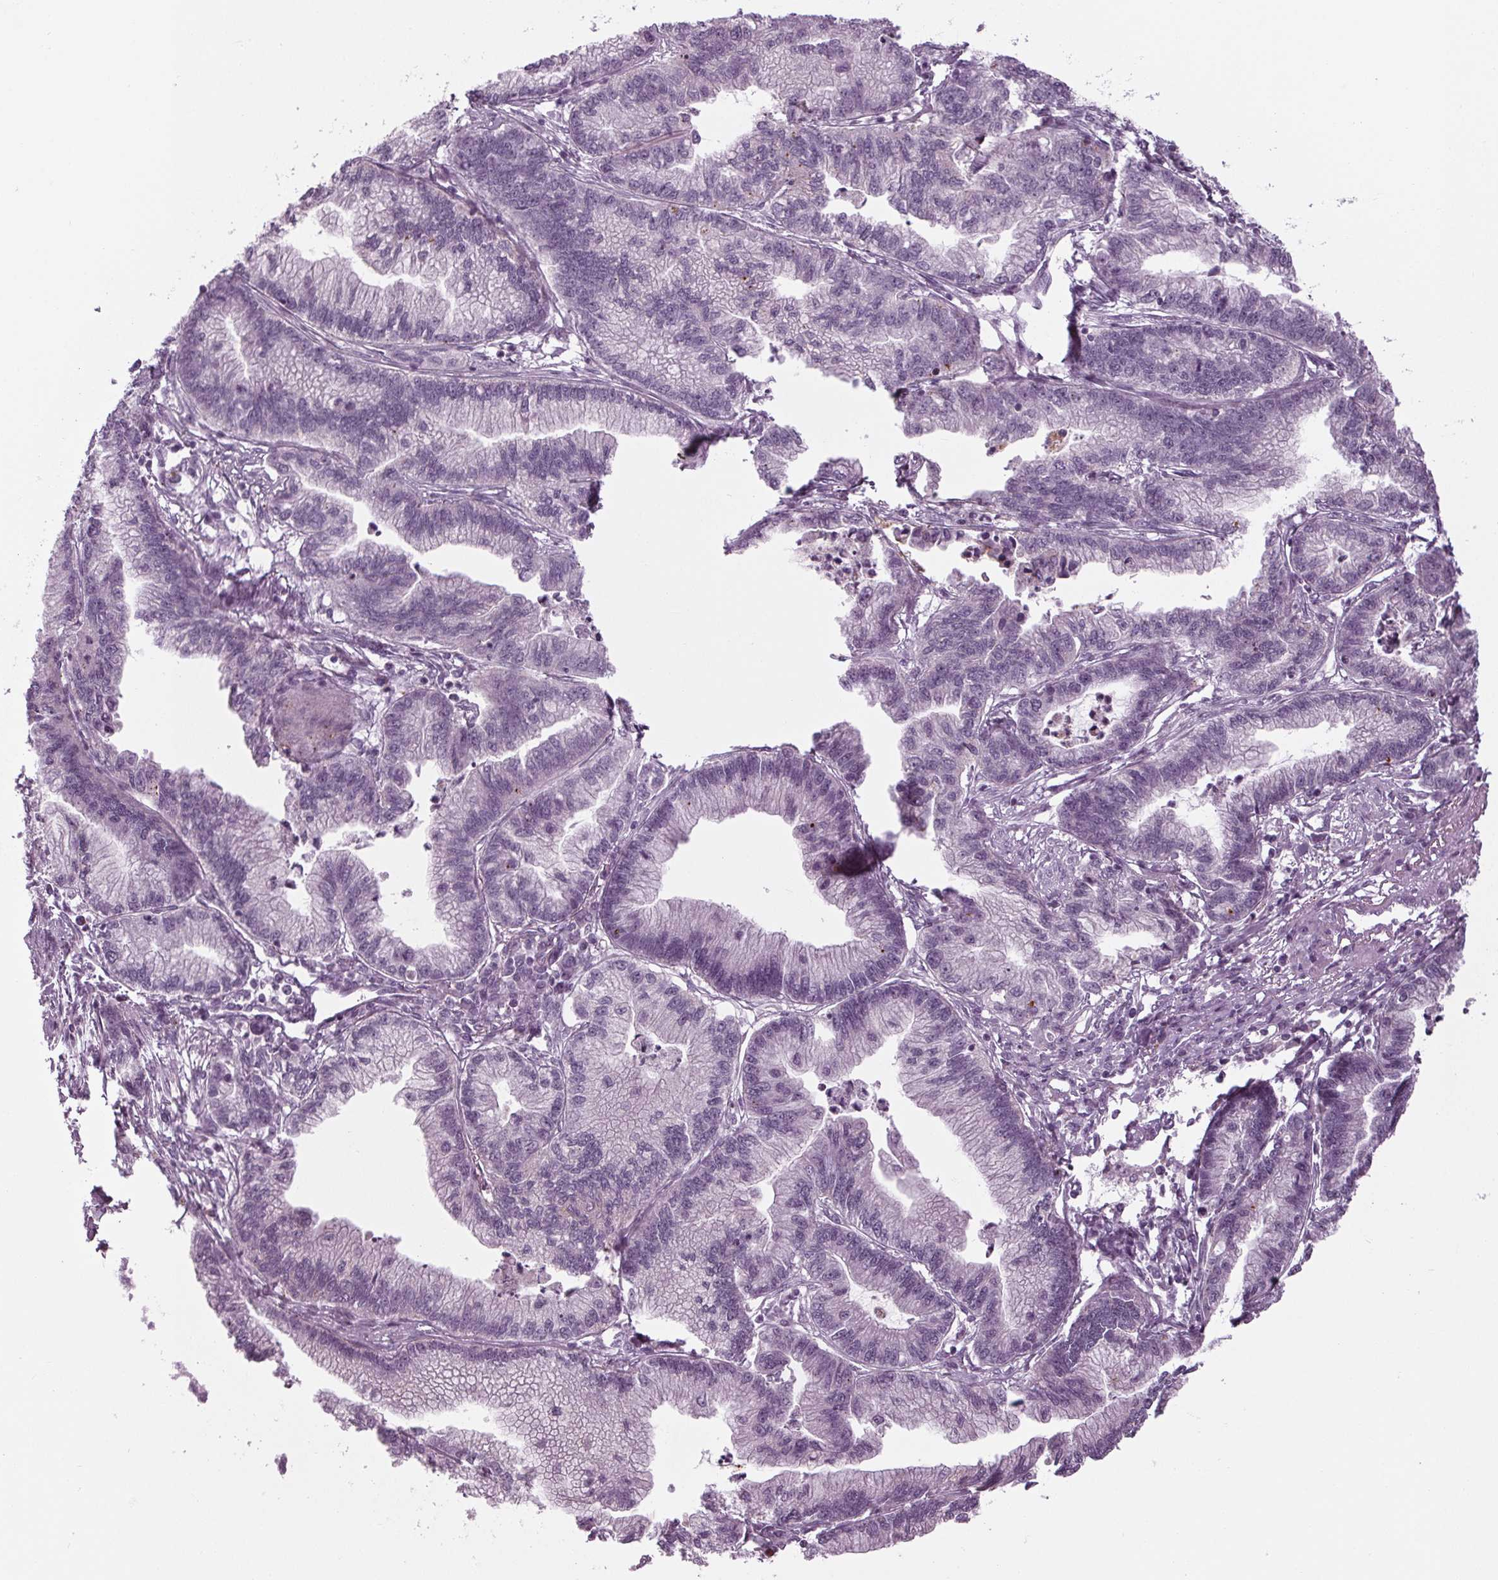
{"staining": {"intensity": "negative", "quantity": "none", "location": "none"}, "tissue": "stomach cancer", "cell_type": "Tumor cells", "image_type": "cancer", "snomed": [{"axis": "morphology", "description": "Adenocarcinoma, NOS"}, {"axis": "topography", "description": "Stomach"}], "caption": "This is an immunohistochemistry (IHC) histopathology image of stomach cancer. There is no positivity in tumor cells.", "gene": "CYP3A43", "patient": {"sex": "male", "age": 83}}